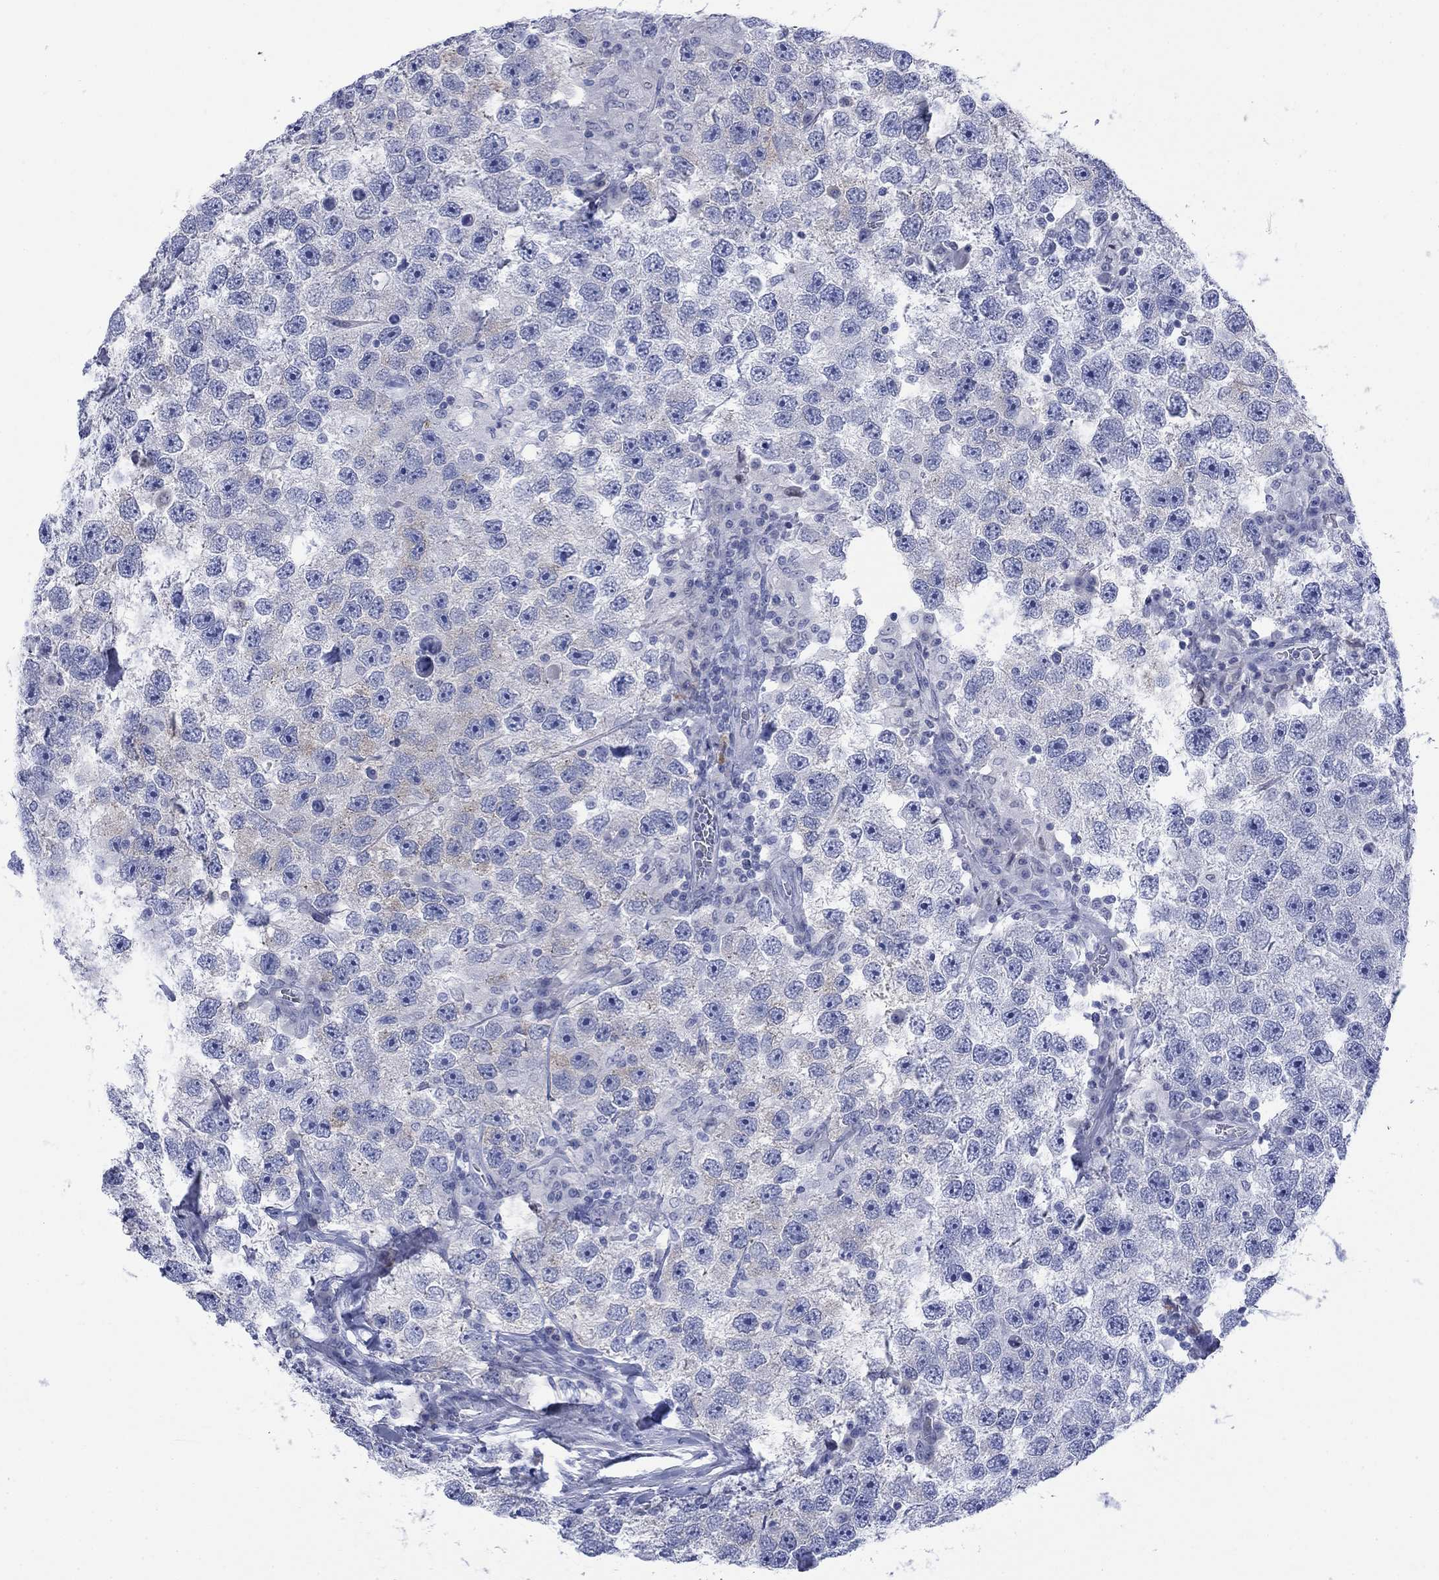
{"staining": {"intensity": "weak", "quantity": "<25%", "location": "cytoplasmic/membranous"}, "tissue": "testis cancer", "cell_type": "Tumor cells", "image_type": "cancer", "snomed": [{"axis": "morphology", "description": "Seminoma, NOS"}, {"axis": "topography", "description": "Testis"}], "caption": "High power microscopy histopathology image of an immunohistochemistry photomicrograph of testis cancer (seminoma), revealing no significant positivity in tumor cells.", "gene": "IGF2BP3", "patient": {"sex": "male", "age": 26}}